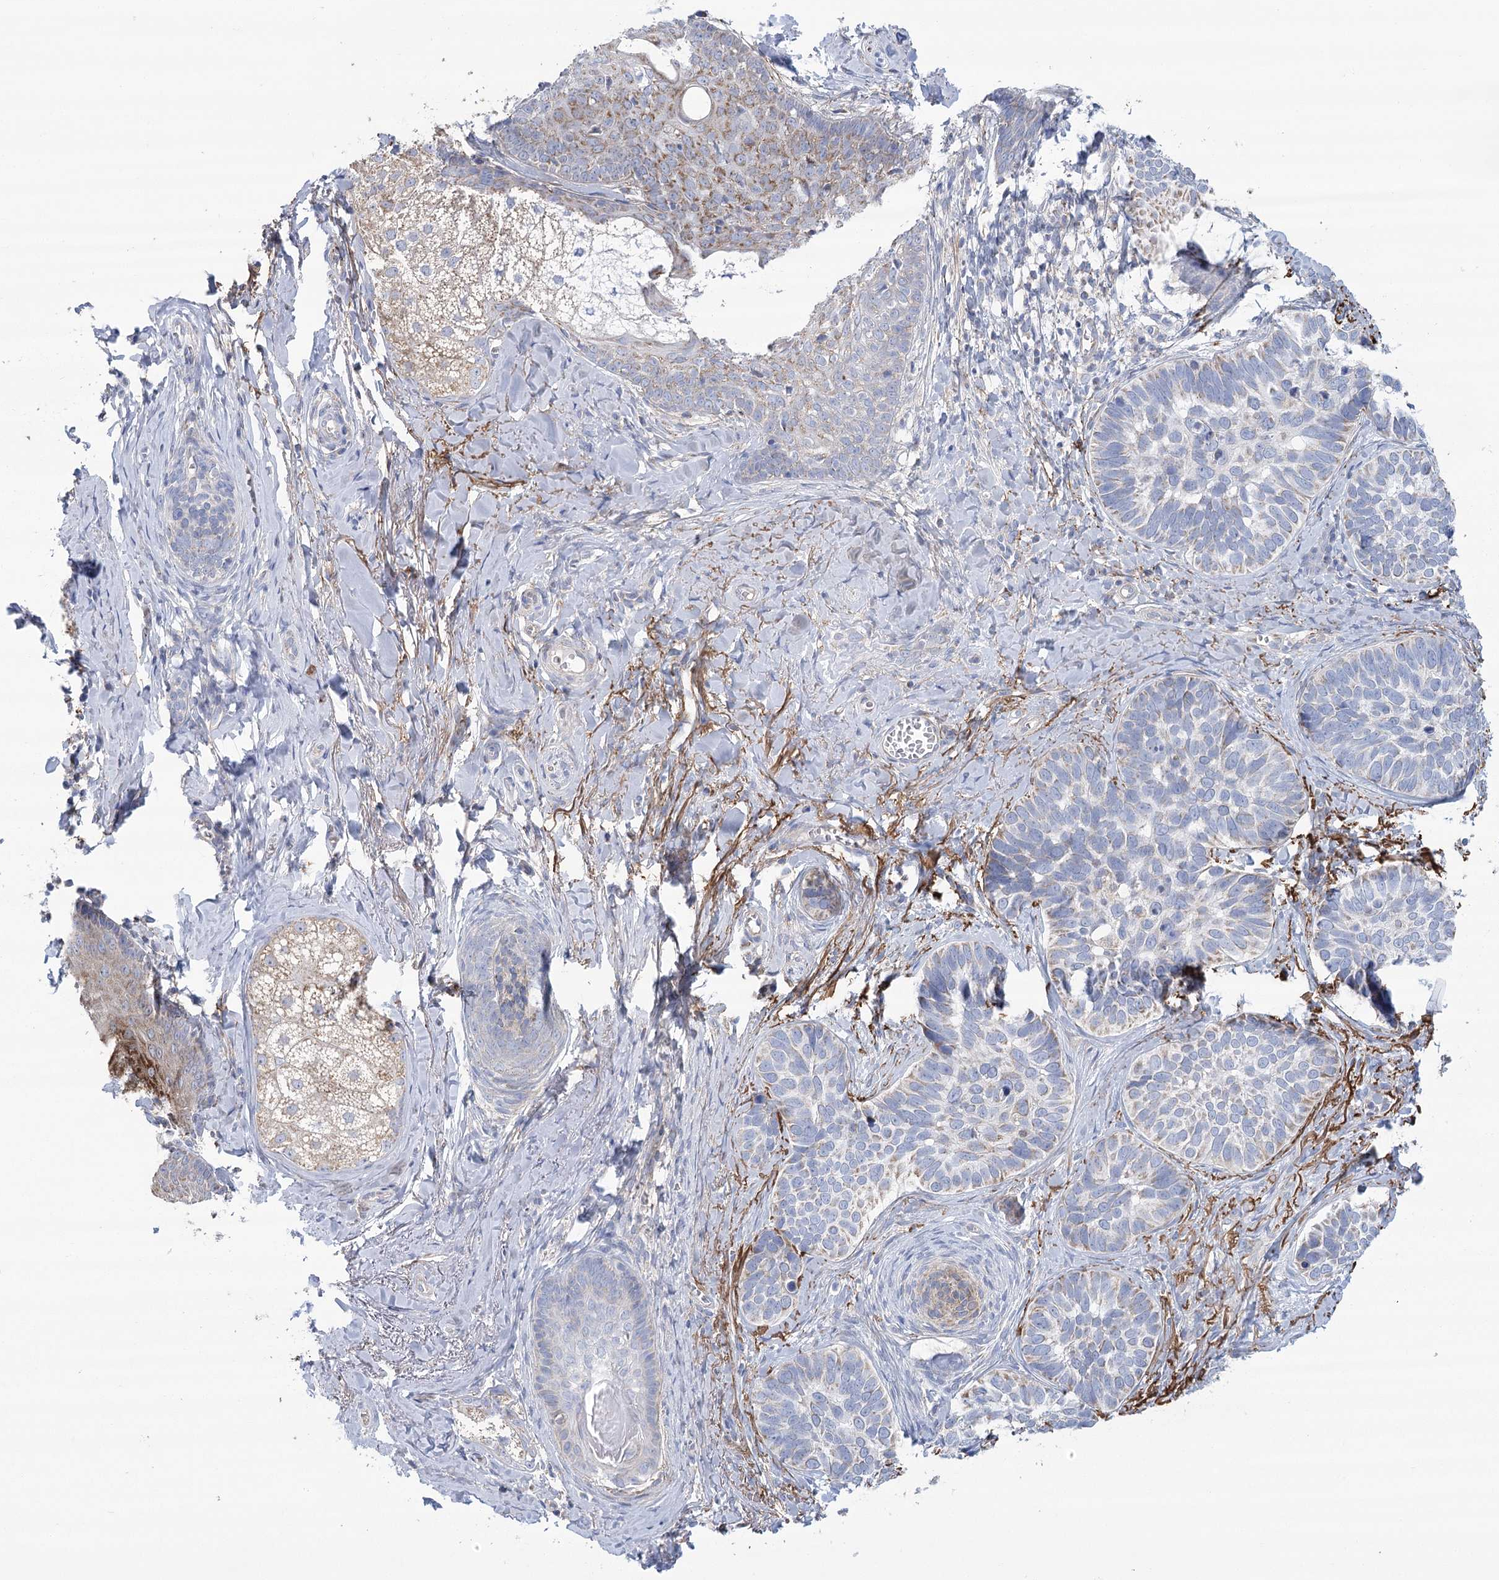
{"staining": {"intensity": "moderate", "quantity": "<25%", "location": "cytoplasmic/membranous"}, "tissue": "skin cancer", "cell_type": "Tumor cells", "image_type": "cancer", "snomed": [{"axis": "morphology", "description": "Basal cell carcinoma"}, {"axis": "topography", "description": "Skin"}], "caption": "Brown immunohistochemical staining in skin cancer demonstrates moderate cytoplasmic/membranous expression in about <25% of tumor cells. The protein is stained brown, and the nuclei are stained in blue (DAB IHC with brightfield microscopy, high magnification).", "gene": "SNX7", "patient": {"sex": "male", "age": 62}}